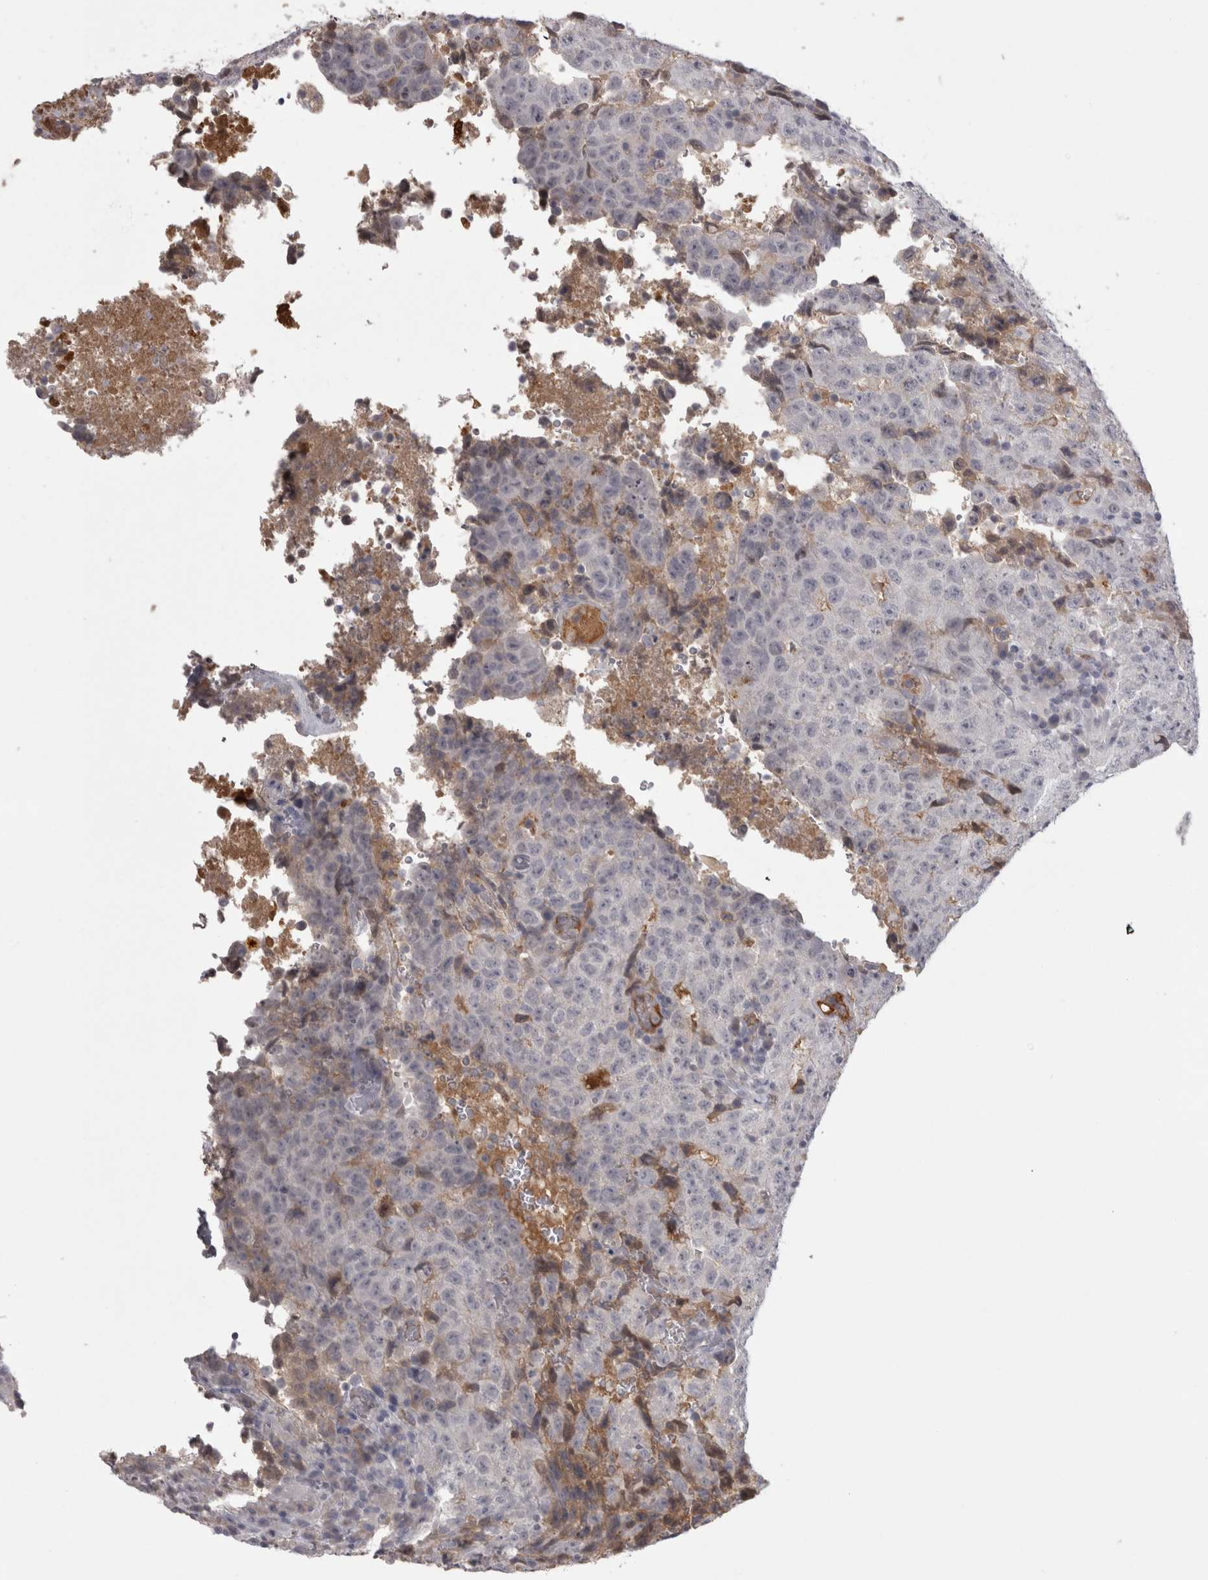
{"staining": {"intensity": "negative", "quantity": "none", "location": "none"}, "tissue": "testis cancer", "cell_type": "Tumor cells", "image_type": "cancer", "snomed": [{"axis": "morphology", "description": "Necrosis, NOS"}, {"axis": "morphology", "description": "Carcinoma, Embryonal, NOS"}, {"axis": "topography", "description": "Testis"}], "caption": "Embryonal carcinoma (testis) was stained to show a protein in brown. There is no significant staining in tumor cells. (IHC, brightfield microscopy, high magnification).", "gene": "SAA4", "patient": {"sex": "male", "age": 19}}